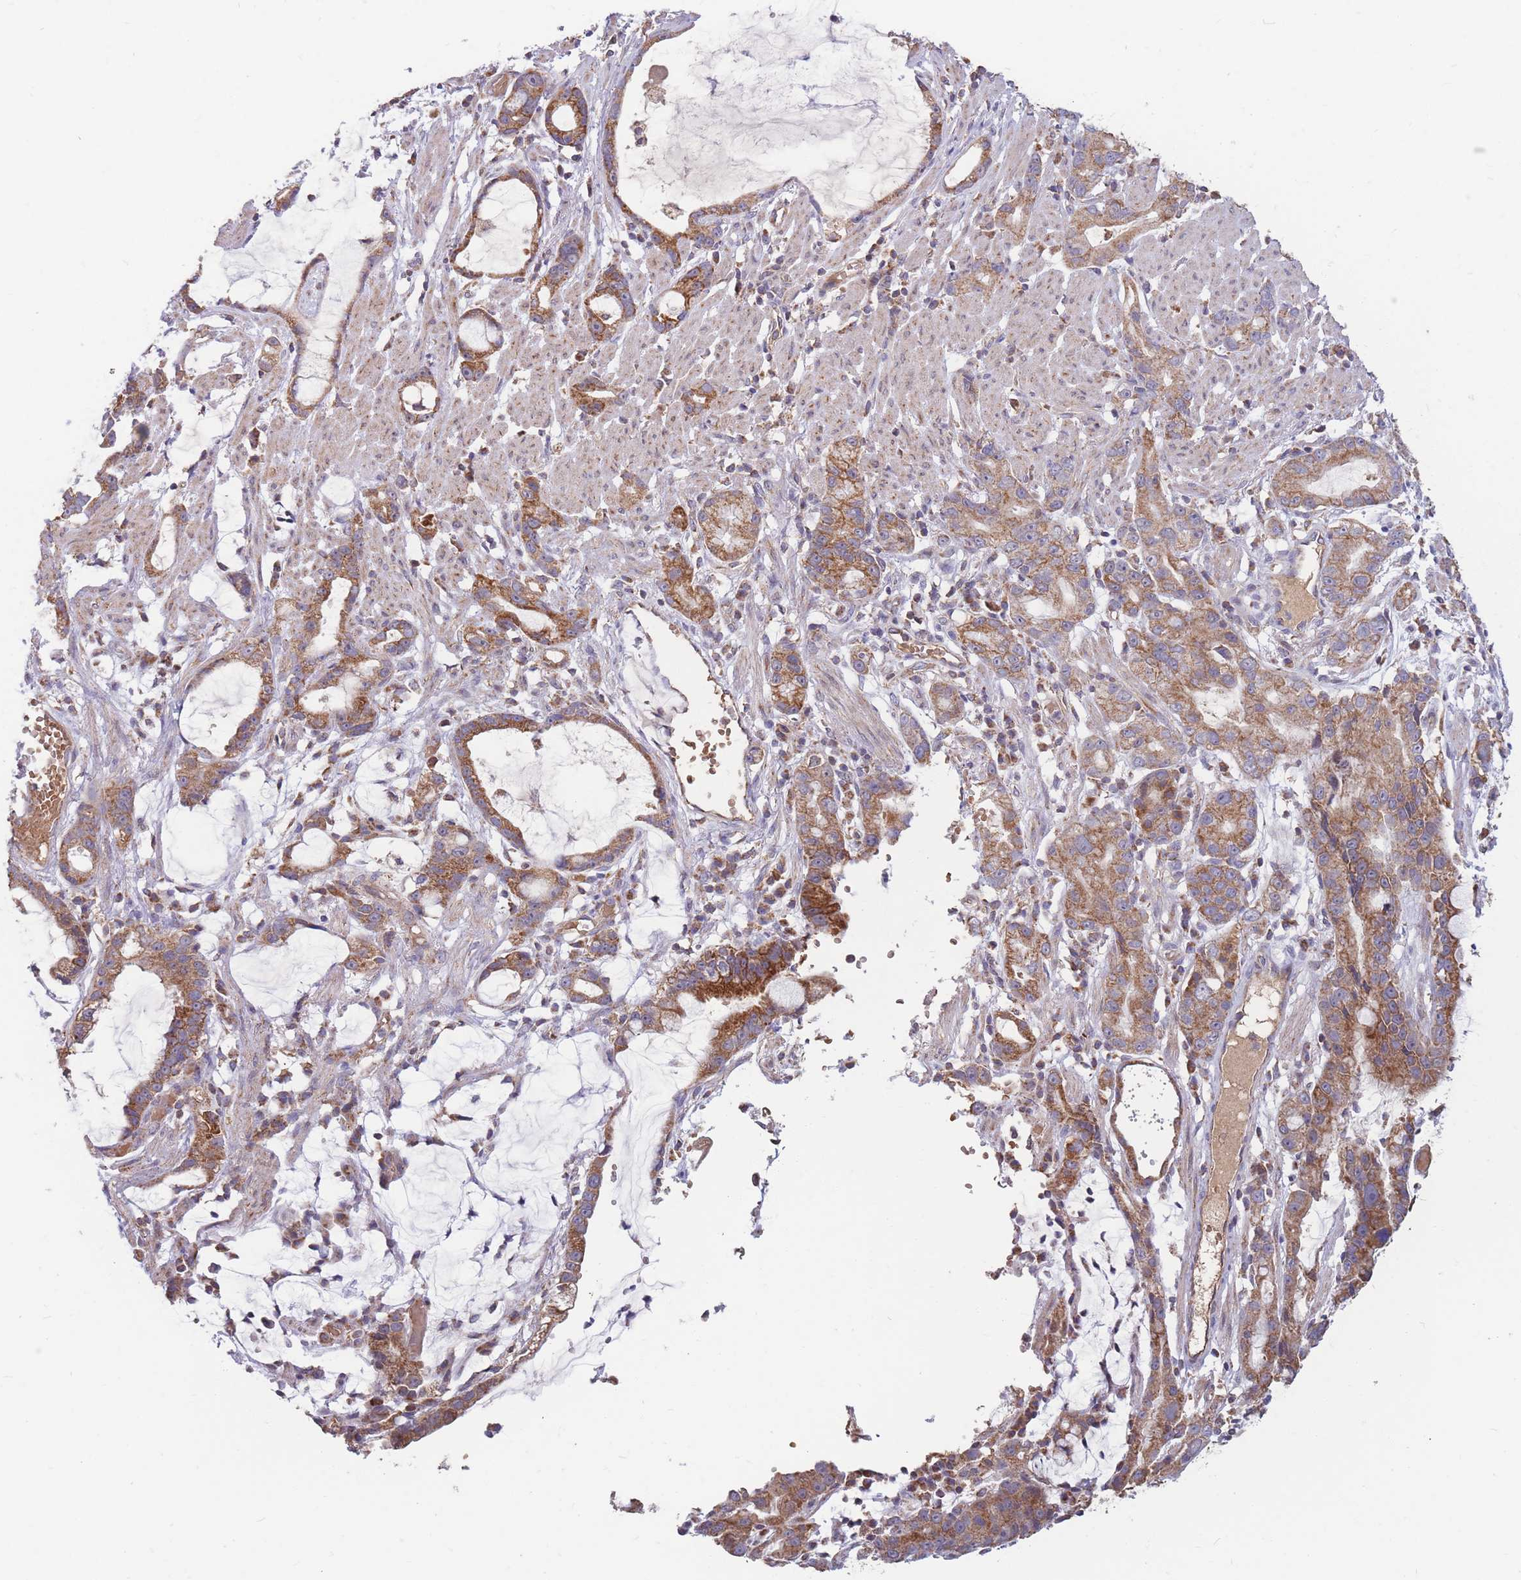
{"staining": {"intensity": "moderate", "quantity": ">75%", "location": "cytoplasmic/membranous"}, "tissue": "stomach cancer", "cell_type": "Tumor cells", "image_type": "cancer", "snomed": [{"axis": "morphology", "description": "Adenocarcinoma, NOS"}, {"axis": "topography", "description": "Stomach"}], "caption": "Immunohistochemical staining of human stomach cancer demonstrates moderate cytoplasmic/membranous protein staining in about >75% of tumor cells. (brown staining indicates protein expression, while blue staining denotes nuclei).", "gene": "PTPMT1", "patient": {"sex": "male", "age": 55}}